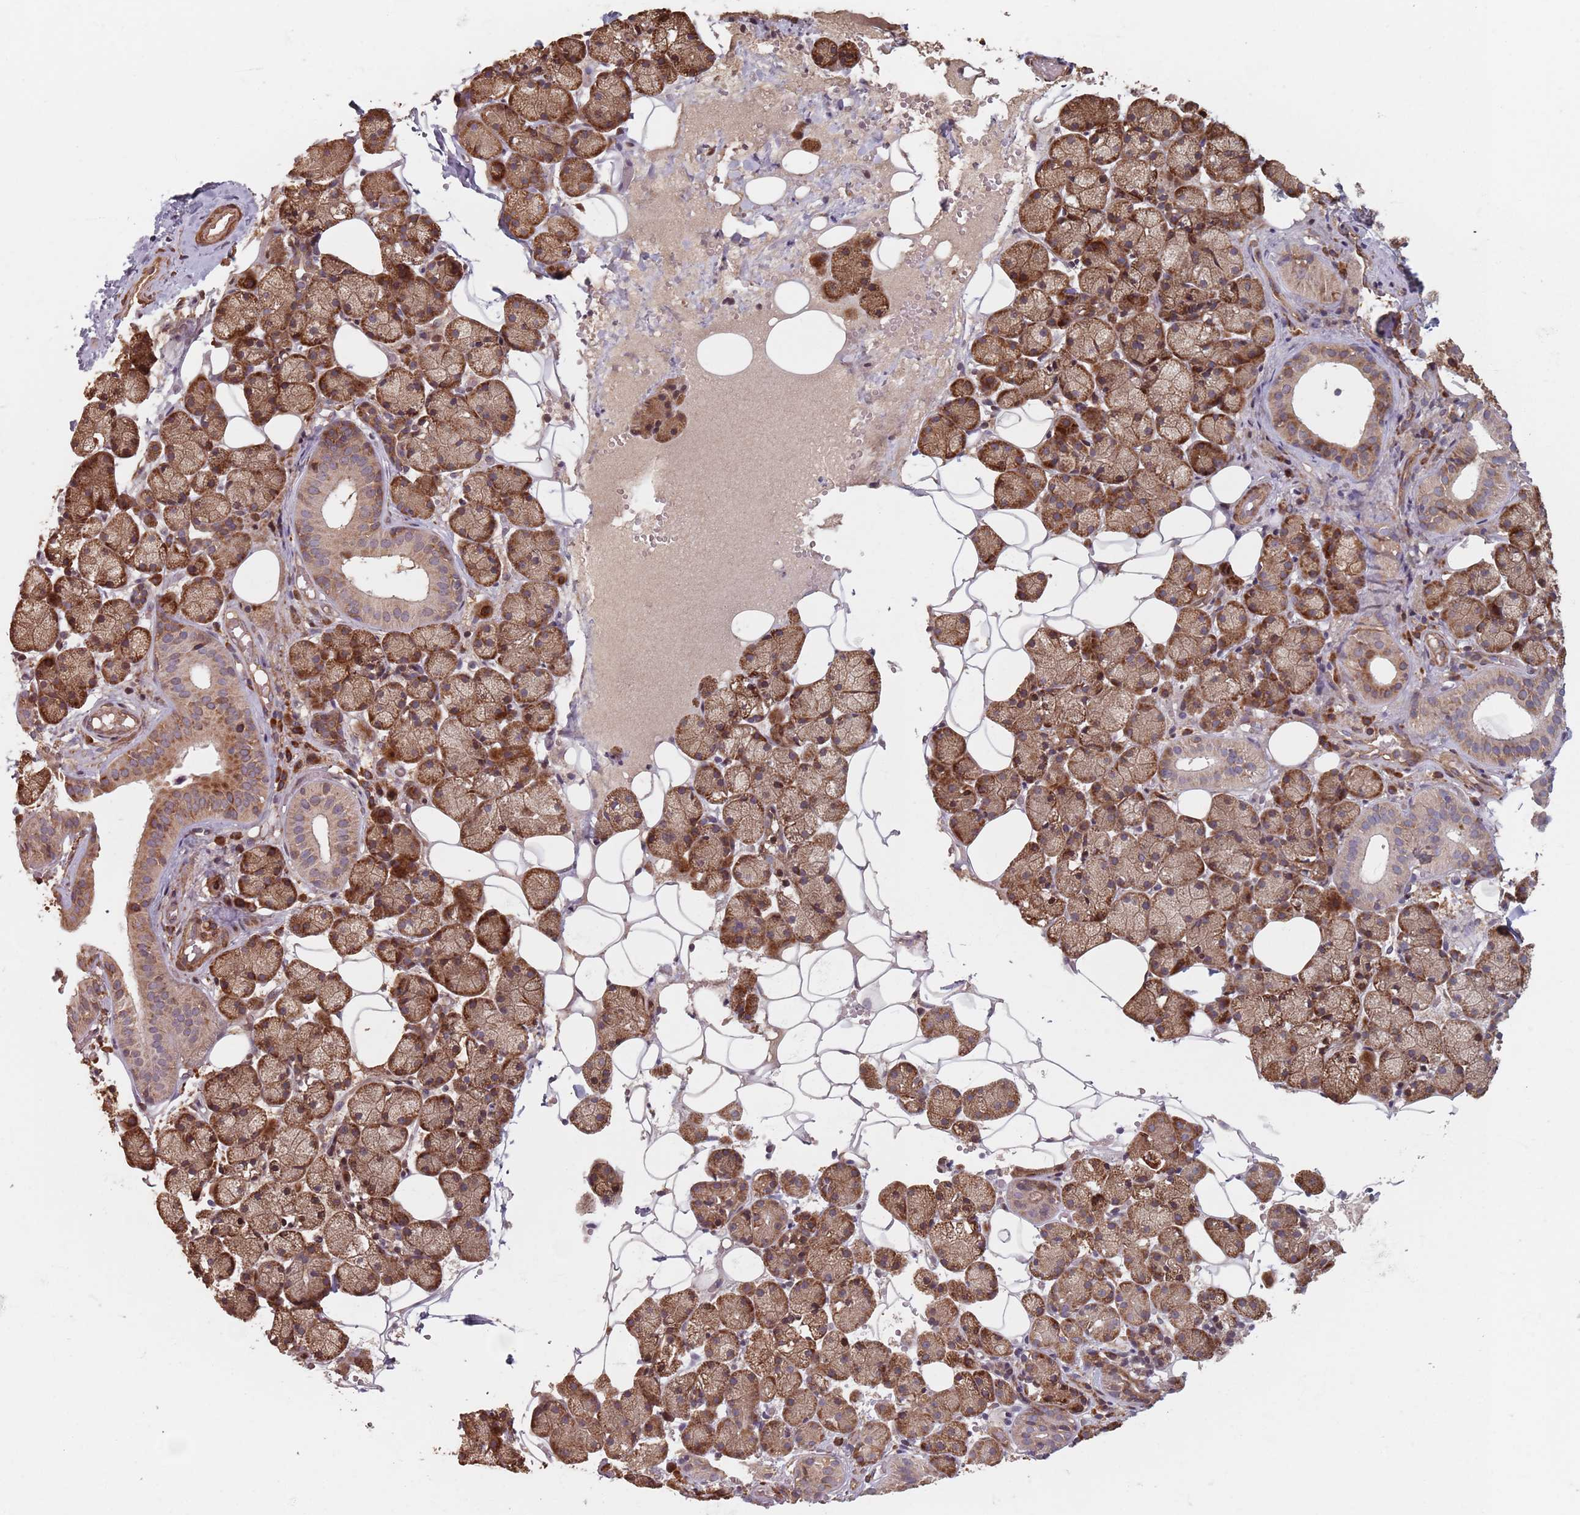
{"staining": {"intensity": "strong", "quantity": ">75%", "location": "cytoplasmic/membranous"}, "tissue": "salivary gland", "cell_type": "Glandular cells", "image_type": "normal", "snomed": [{"axis": "morphology", "description": "Normal tissue, NOS"}, {"axis": "topography", "description": "Salivary gland"}], "caption": "A high amount of strong cytoplasmic/membranous positivity is seen in approximately >75% of glandular cells in normal salivary gland.", "gene": "NOTCH3", "patient": {"sex": "female", "age": 33}}